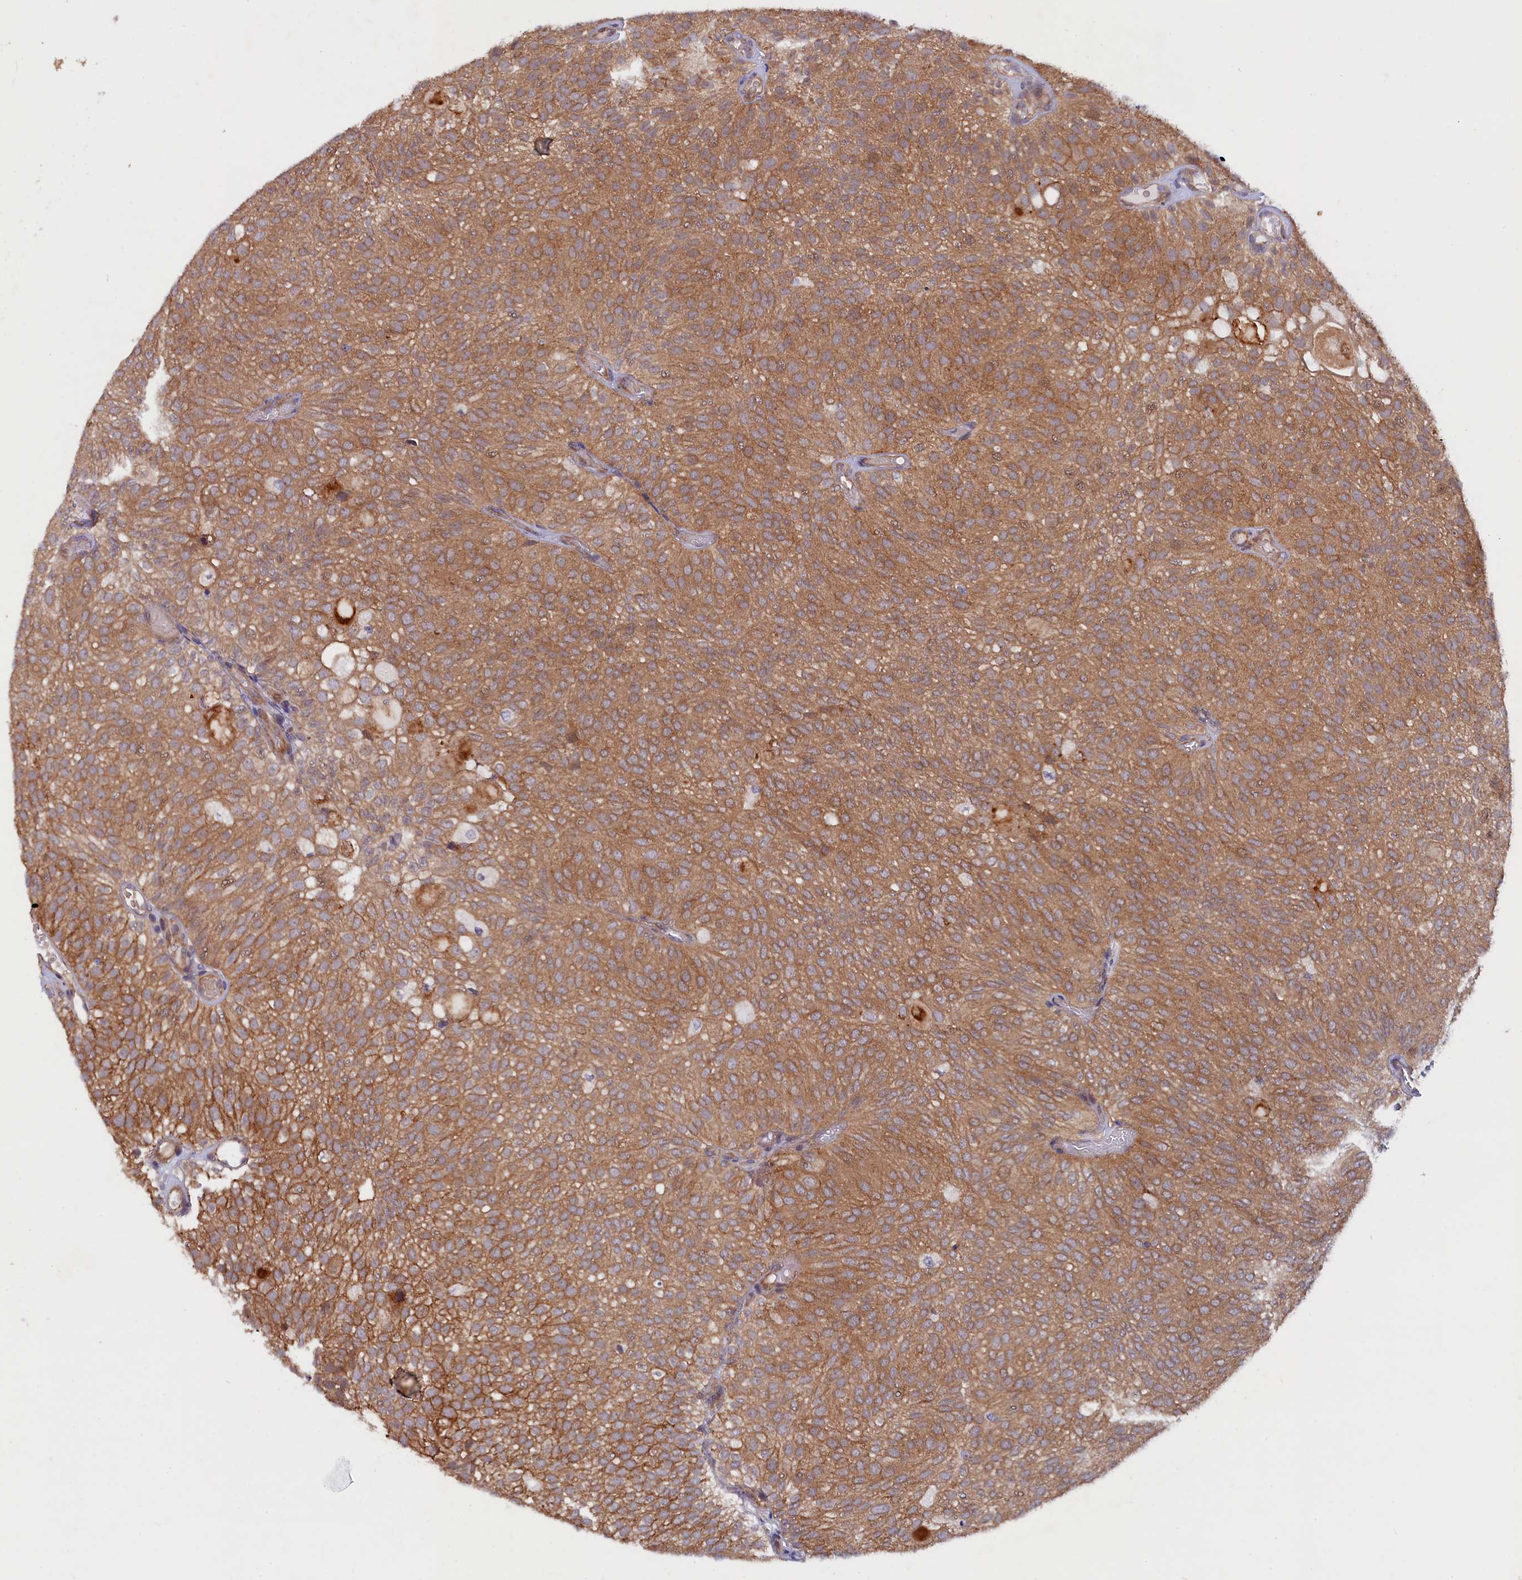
{"staining": {"intensity": "moderate", "quantity": ">75%", "location": "cytoplasmic/membranous"}, "tissue": "urothelial cancer", "cell_type": "Tumor cells", "image_type": "cancer", "snomed": [{"axis": "morphology", "description": "Urothelial carcinoma, Low grade"}, {"axis": "topography", "description": "Urinary bladder"}], "caption": "Protein expression analysis of human urothelial carcinoma (low-grade) reveals moderate cytoplasmic/membranous expression in about >75% of tumor cells.", "gene": "JPT2", "patient": {"sex": "male", "age": 78}}